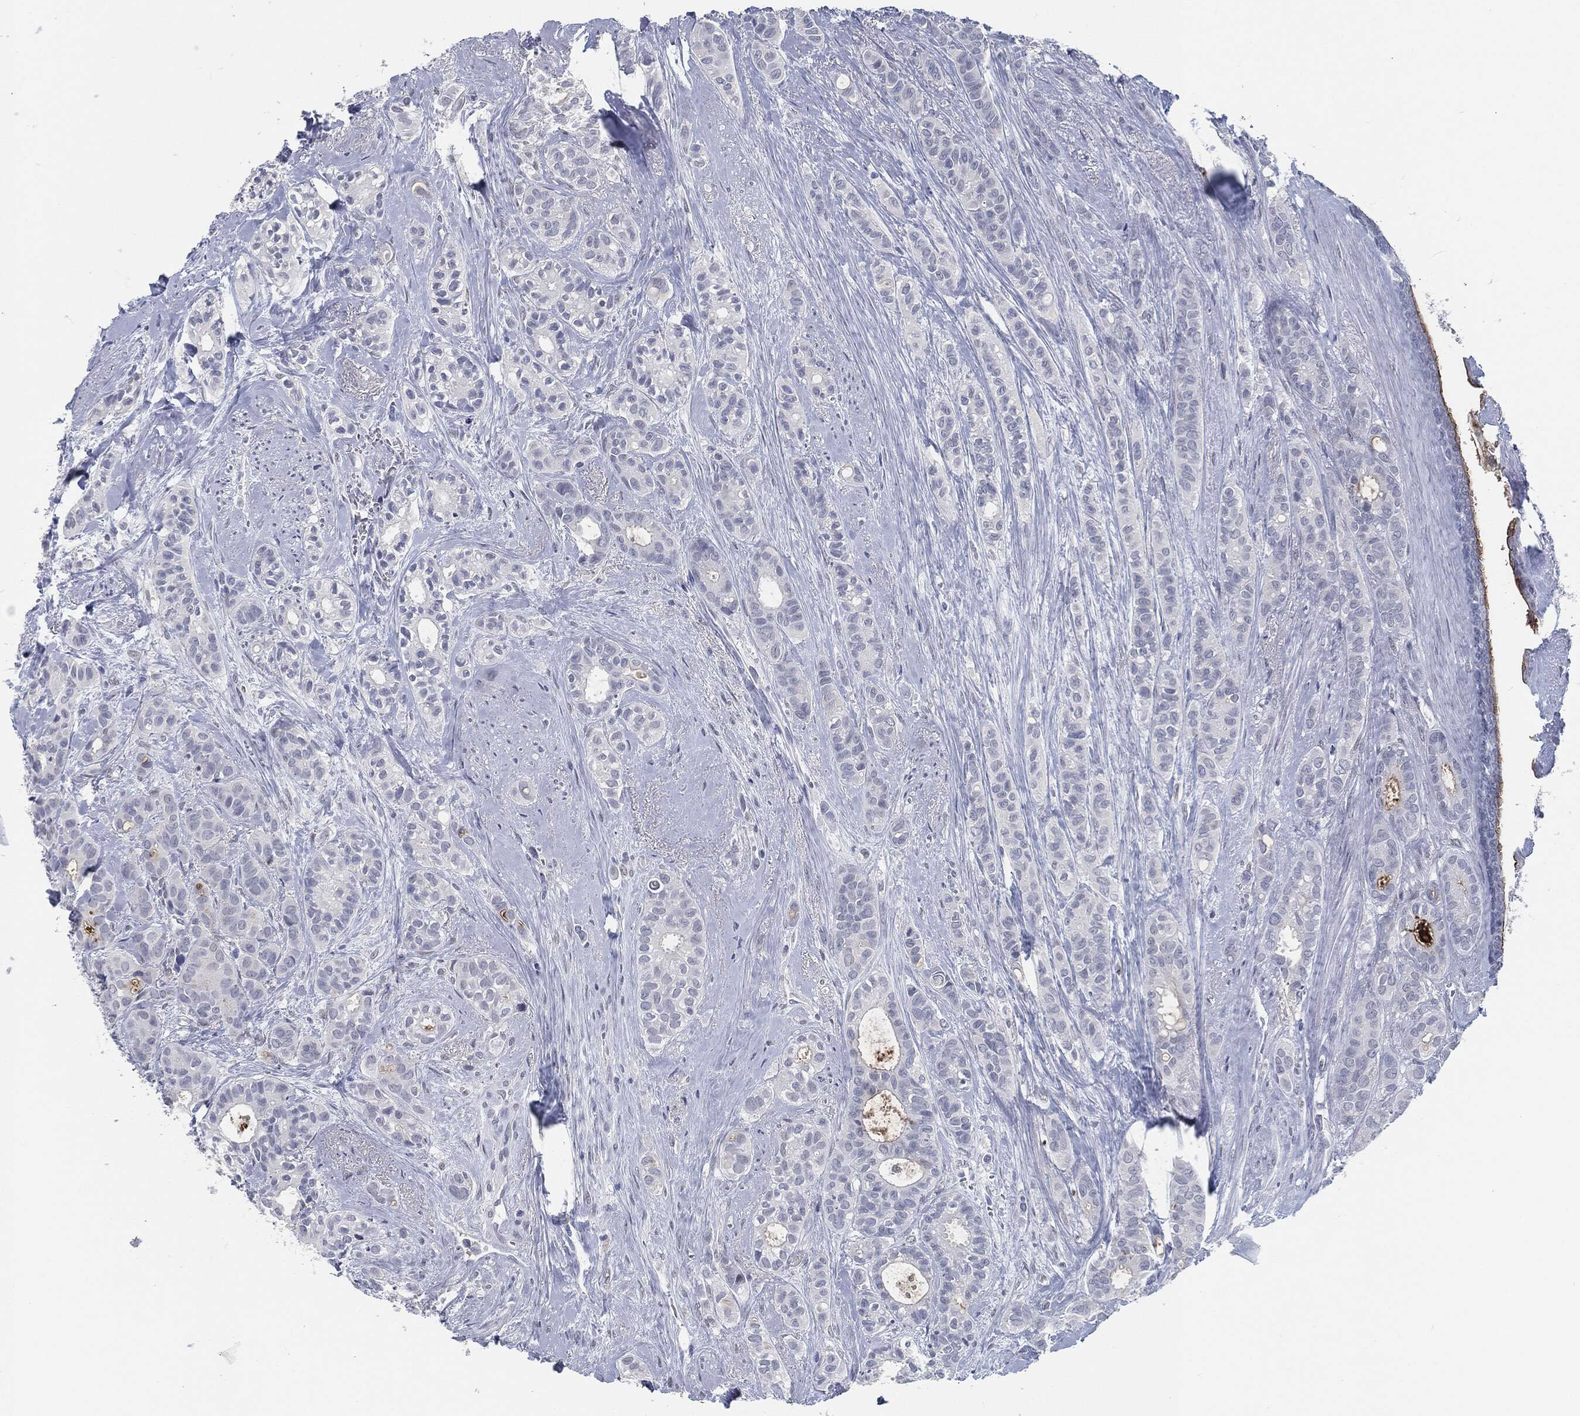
{"staining": {"intensity": "negative", "quantity": "none", "location": "none"}, "tissue": "breast cancer", "cell_type": "Tumor cells", "image_type": "cancer", "snomed": [{"axis": "morphology", "description": "Duct carcinoma"}, {"axis": "topography", "description": "Breast"}], "caption": "This micrograph is of breast cancer (infiltrating ductal carcinoma) stained with immunohistochemistry to label a protein in brown with the nuclei are counter-stained blue. There is no staining in tumor cells.", "gene": "PROM1", "patient": {"sex": "female", "age": 71}}